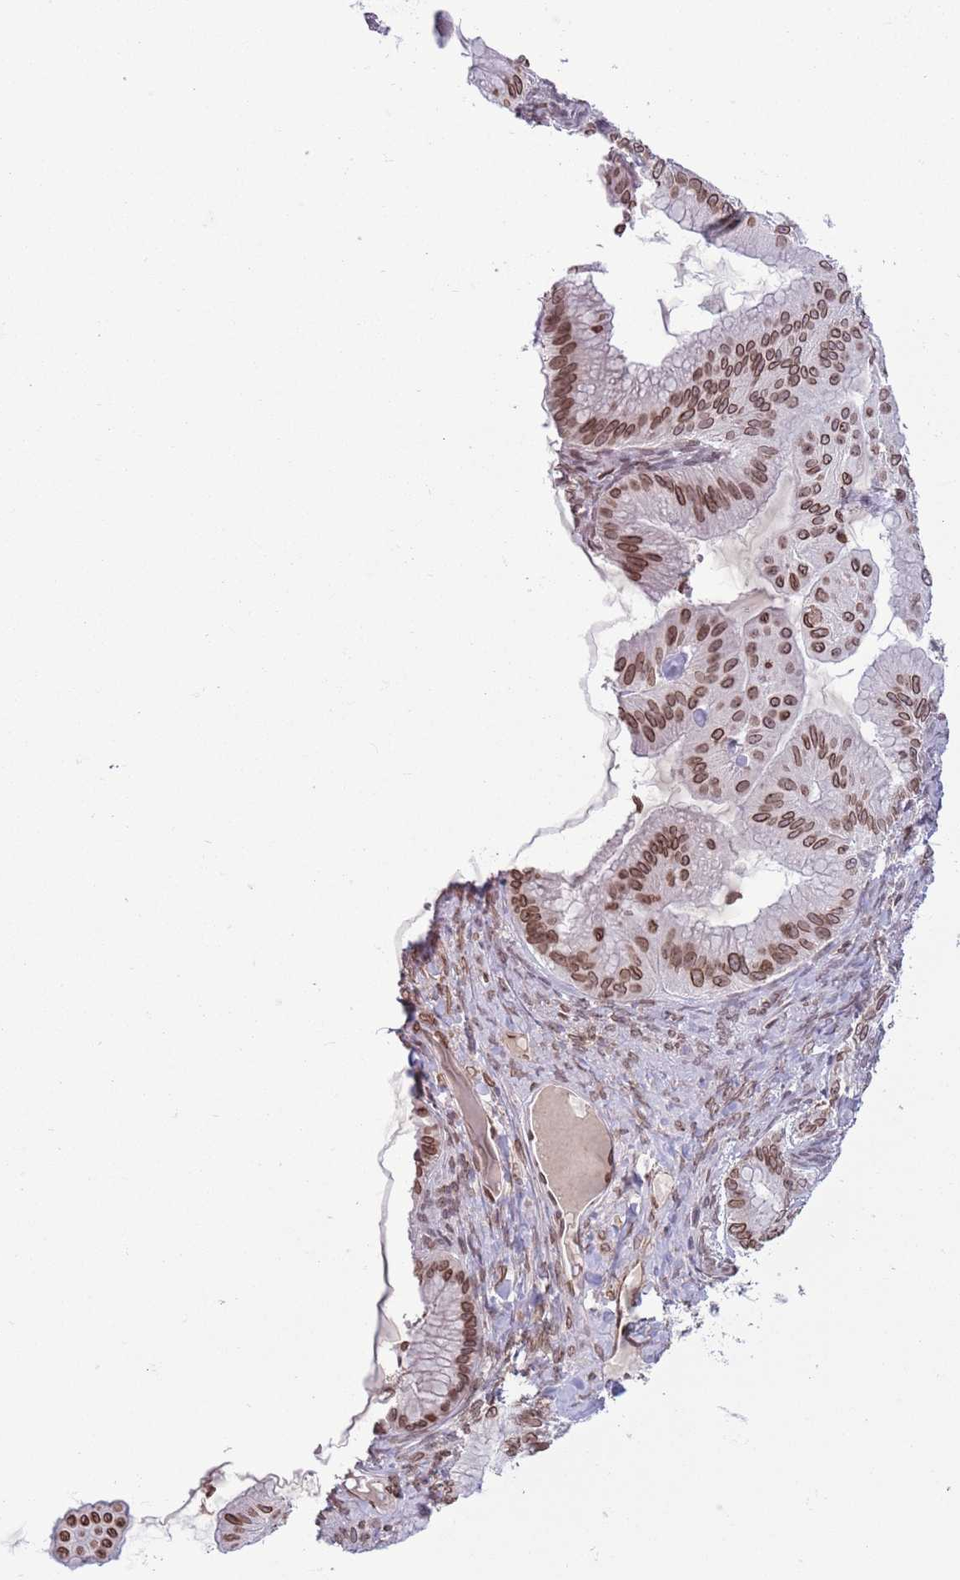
{"staining": {"intensity": "moderate", "quantity": ">75%", "location": "cytoplasmic/membranous,nuclear"}, "tissue": "ovarian cancer", "cell_type": "Tumor cells", "image_type": "cancer", "snomed": [{"axis": "morphology", "description": "Cystadenocarcinoma, mucinous, NOS"}, {"axis": "topography", "description": "Ovary"}], "caption": "This is an image of immunohistochemistry staining of ovarian mucinous cystadenocarcinoma, which shows moderate positivity in the cytoplasmic/membranous and nuclear of tumor cells.", "gene": "ZGLP1", "patient": {"sex": "female", "age": 61}}